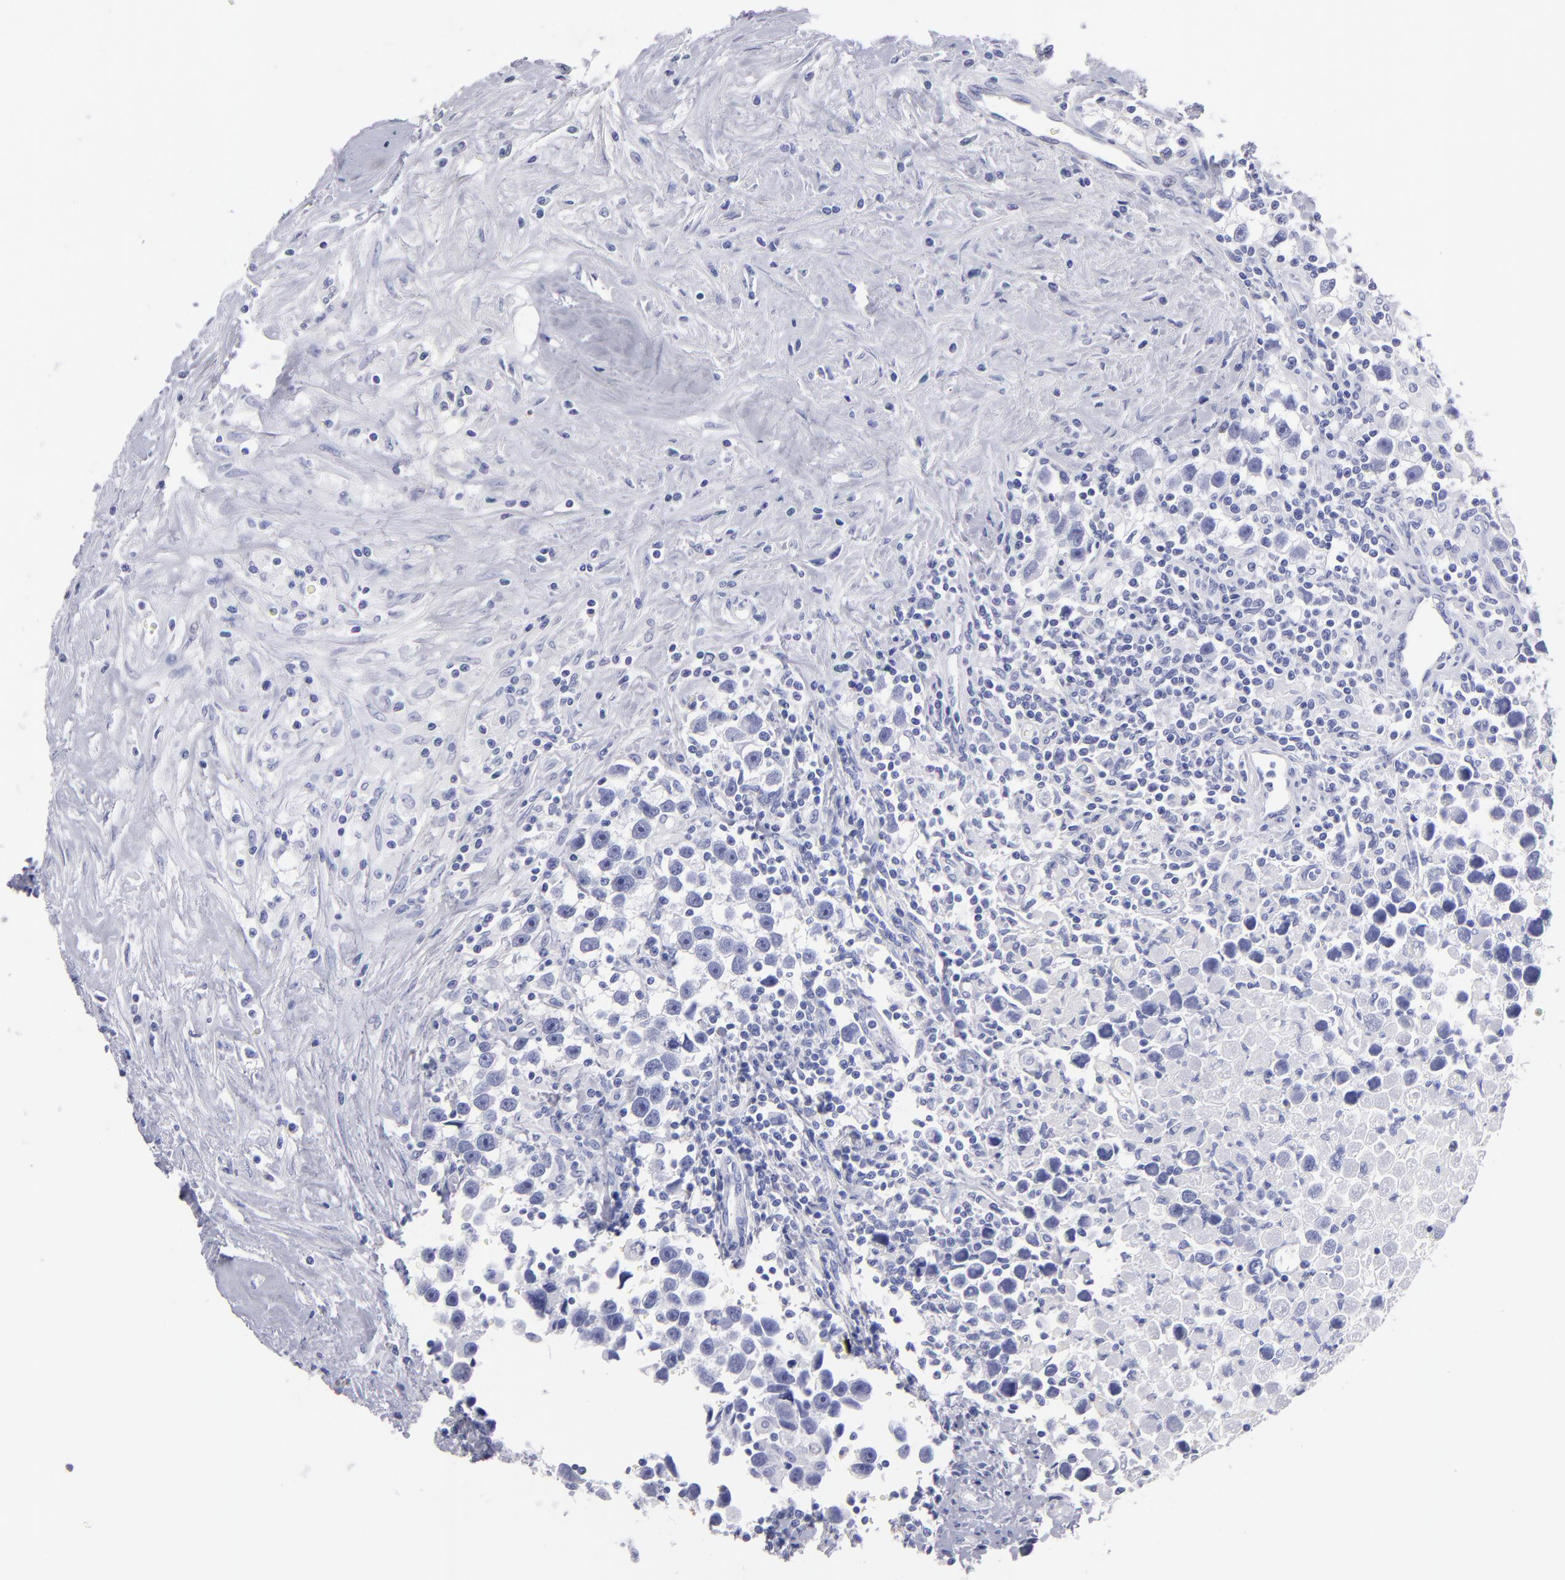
{"staining": {"intensity": "negative", "quantity": "none", "location": "none"}, "tissue": "testis cancer", "cell_type": "Tumor cells", "image_type": "cancer", "snomed": [{"axis": "morphology", "description": "Seminoma, NOS"}, {"axis": "topography", "description": "Testis"}], "caption": "Immunohistochemistry photomicrograph of neoplastic tissue: human testis cancer (seminoma) stained with DAB reveals no significant protein staining in tumor cells.", "gene": "MB", "patient": {"sex": "male", "age": 43}}